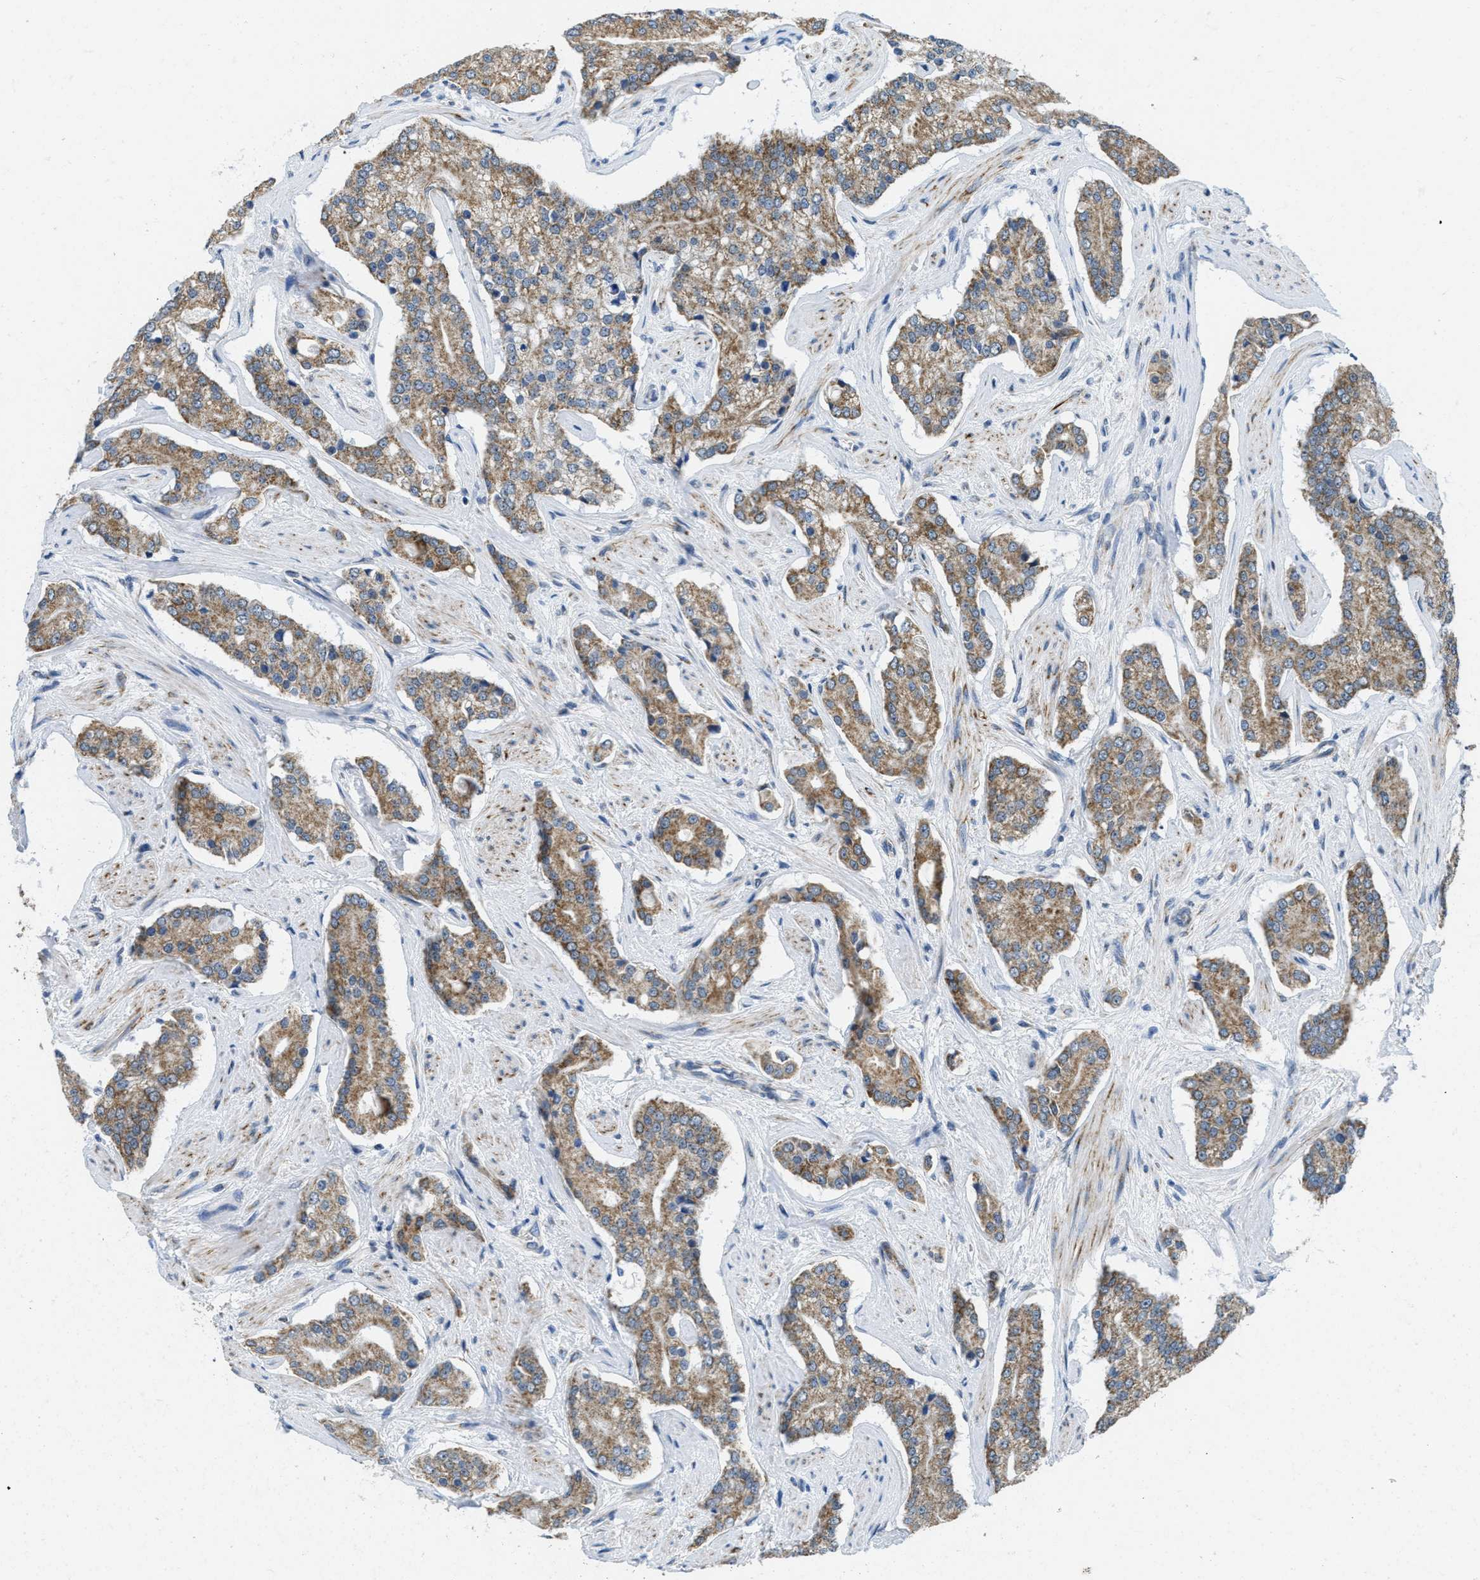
{"staining": {"intensity": "moderate", "quantity": "25%-75%", "location": "cytoplasmic/membranous"}, "tissue": "prostate cancer", "cell_type": "Tumor cells", "image_type": "cancer", "snomed": [{"axis": "morphology", "description": "Adenocarcinoma, High grade"}, {"axis": "topography", "description": "Prostate"}], "caption": "Prostate cancer (adenocarcinoma (high-grade)) tissue exhibits moderate cytoplasmic/membranous expression in about 25%-75% of tumor cells", "gene": "TOMM70", "patient": {"sex": "male", "age": 71}}